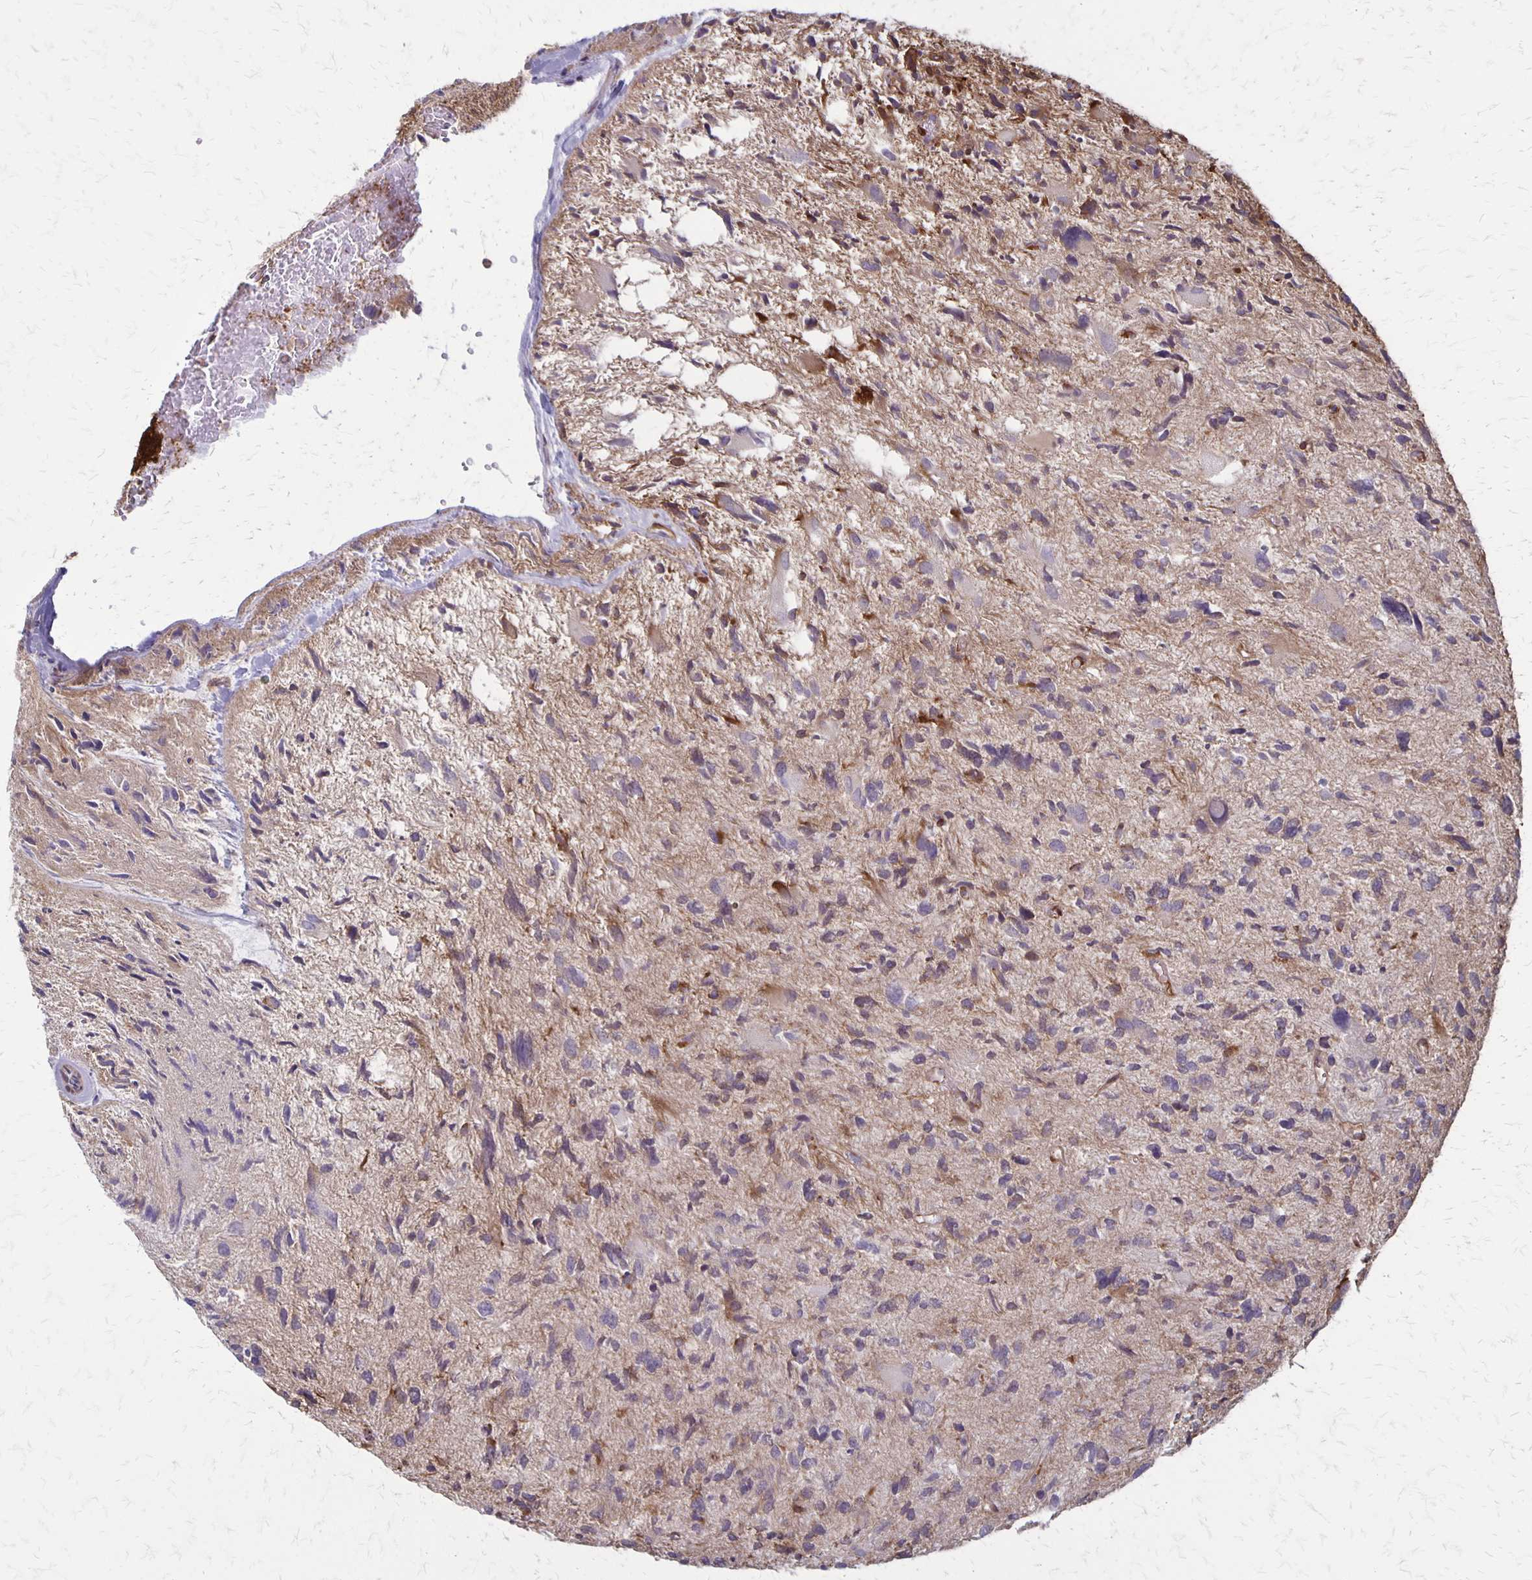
{"staining": {"intensity": "weak", "quantity": "<25%", "location": "cytoplasmic/membranous"}, "tissue": "glioma", "cell_type": "Tumor cells", "image_type": "cancer", "snomed": [{"axis": "morphology", "description": "Glioma, malignant, High grade"}, {"axis": "topography", "description": "Brain"}], "caption": "IHC micrograph of malignant high-grade glioma stained for a protein (brown), which demonstrates no staining in tumor cells.", "gene": "SEPTIN5", "patient": {"sex": "female", "age": 11}}